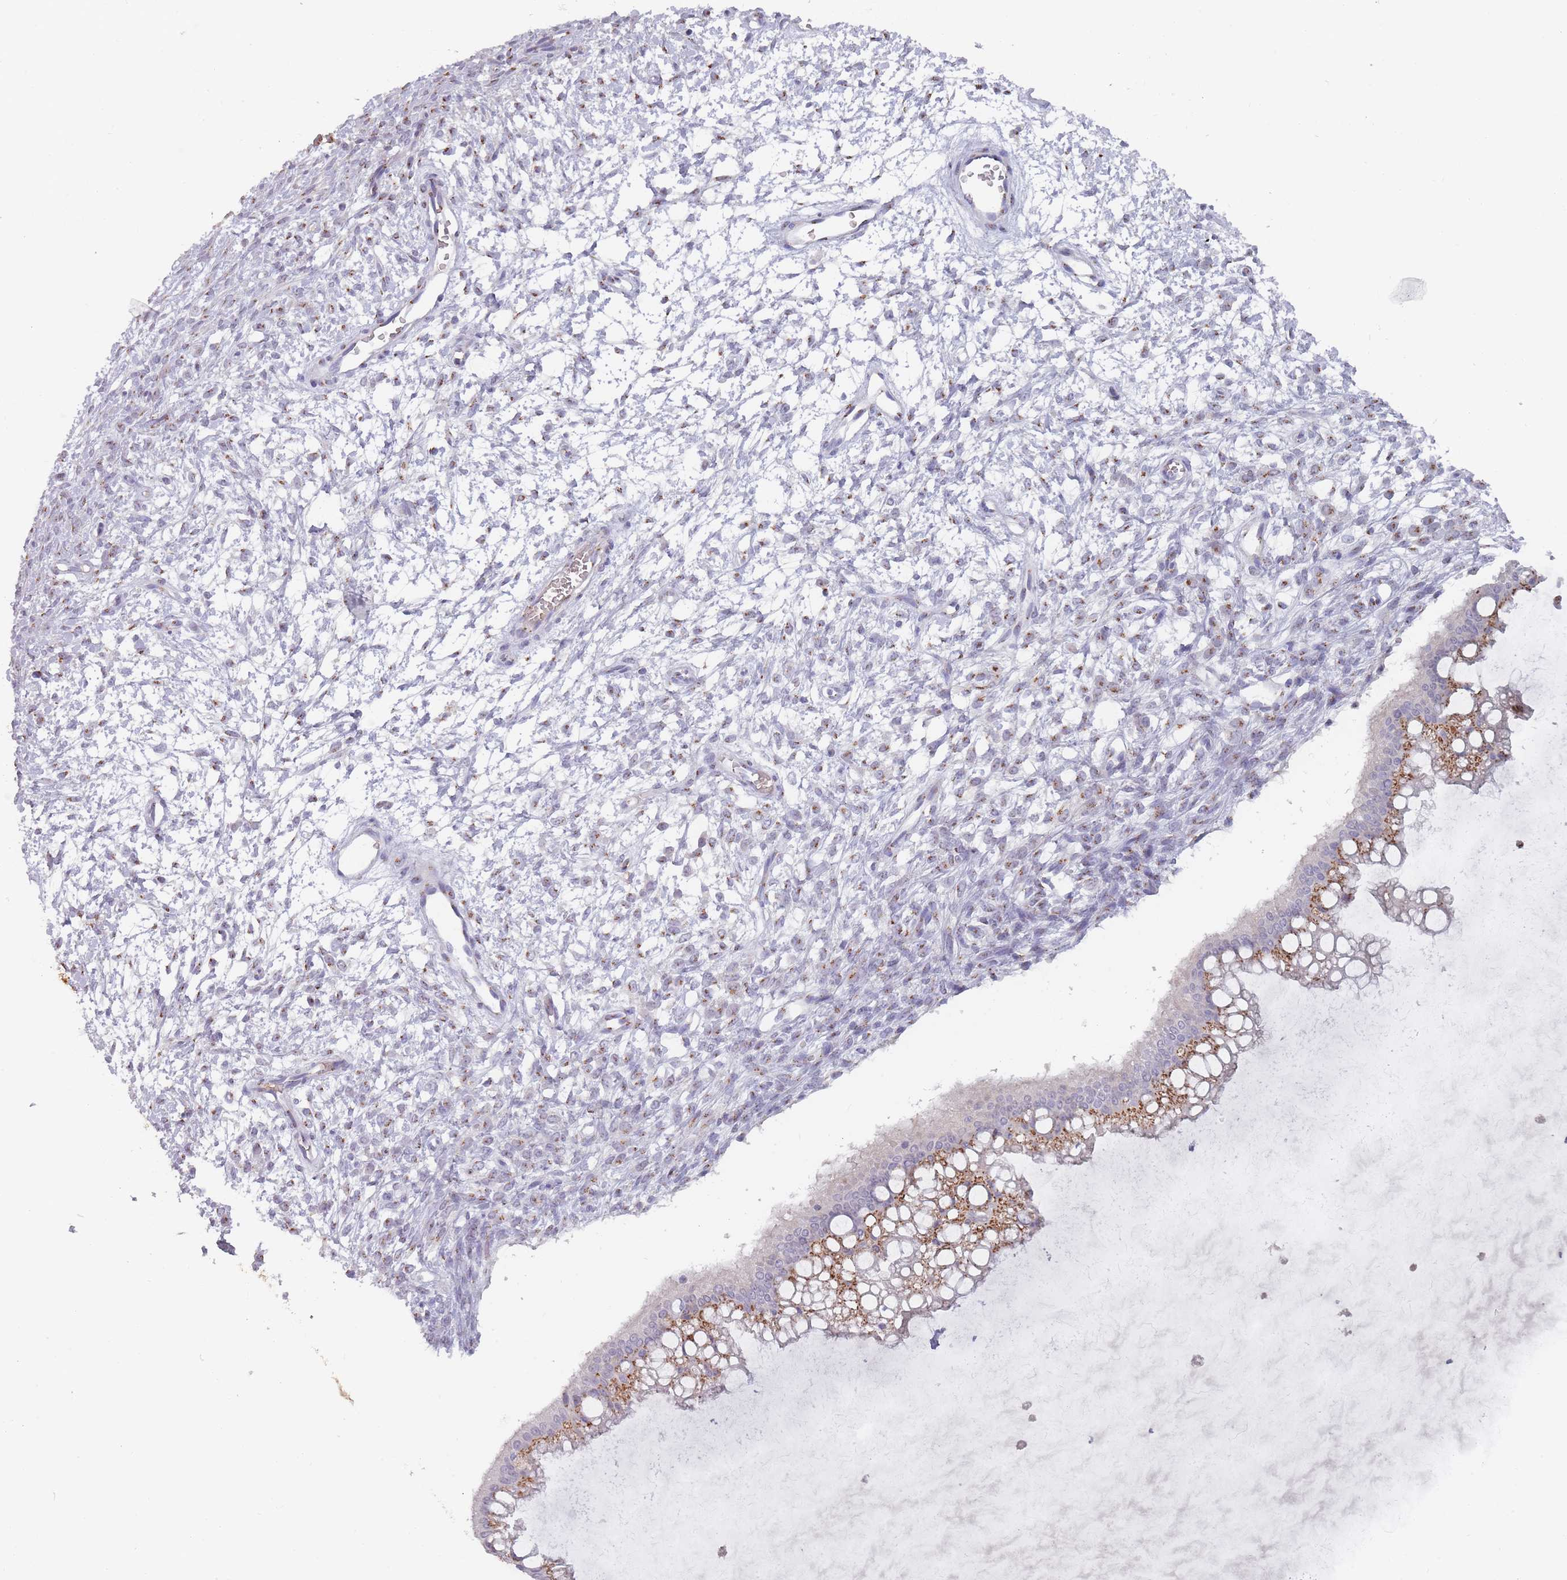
{"staining": {"intensity": "moderate", "quantity": ">75%", "location": "cytoplasmic/membranous"}, "tissue": "ovarian cancer", "cell_type": "Tumor cells", "image_type": "cancer", "snomed": [{"axis": "morphology", "description": "Cystadenocarcinoma, mucinous, NOS"}, {"axis": "topography", "description": "Ovary"}], "caption": "Immunohistochemistry of ovarian cancer (mucinous cystadenocarcinoma) shows medium levels of moderate cytoplasmic/membranous expression in about >75% of tumor cells.", "gene": "MAN1B1", "patient": {"sex": "female", "age": 73}}